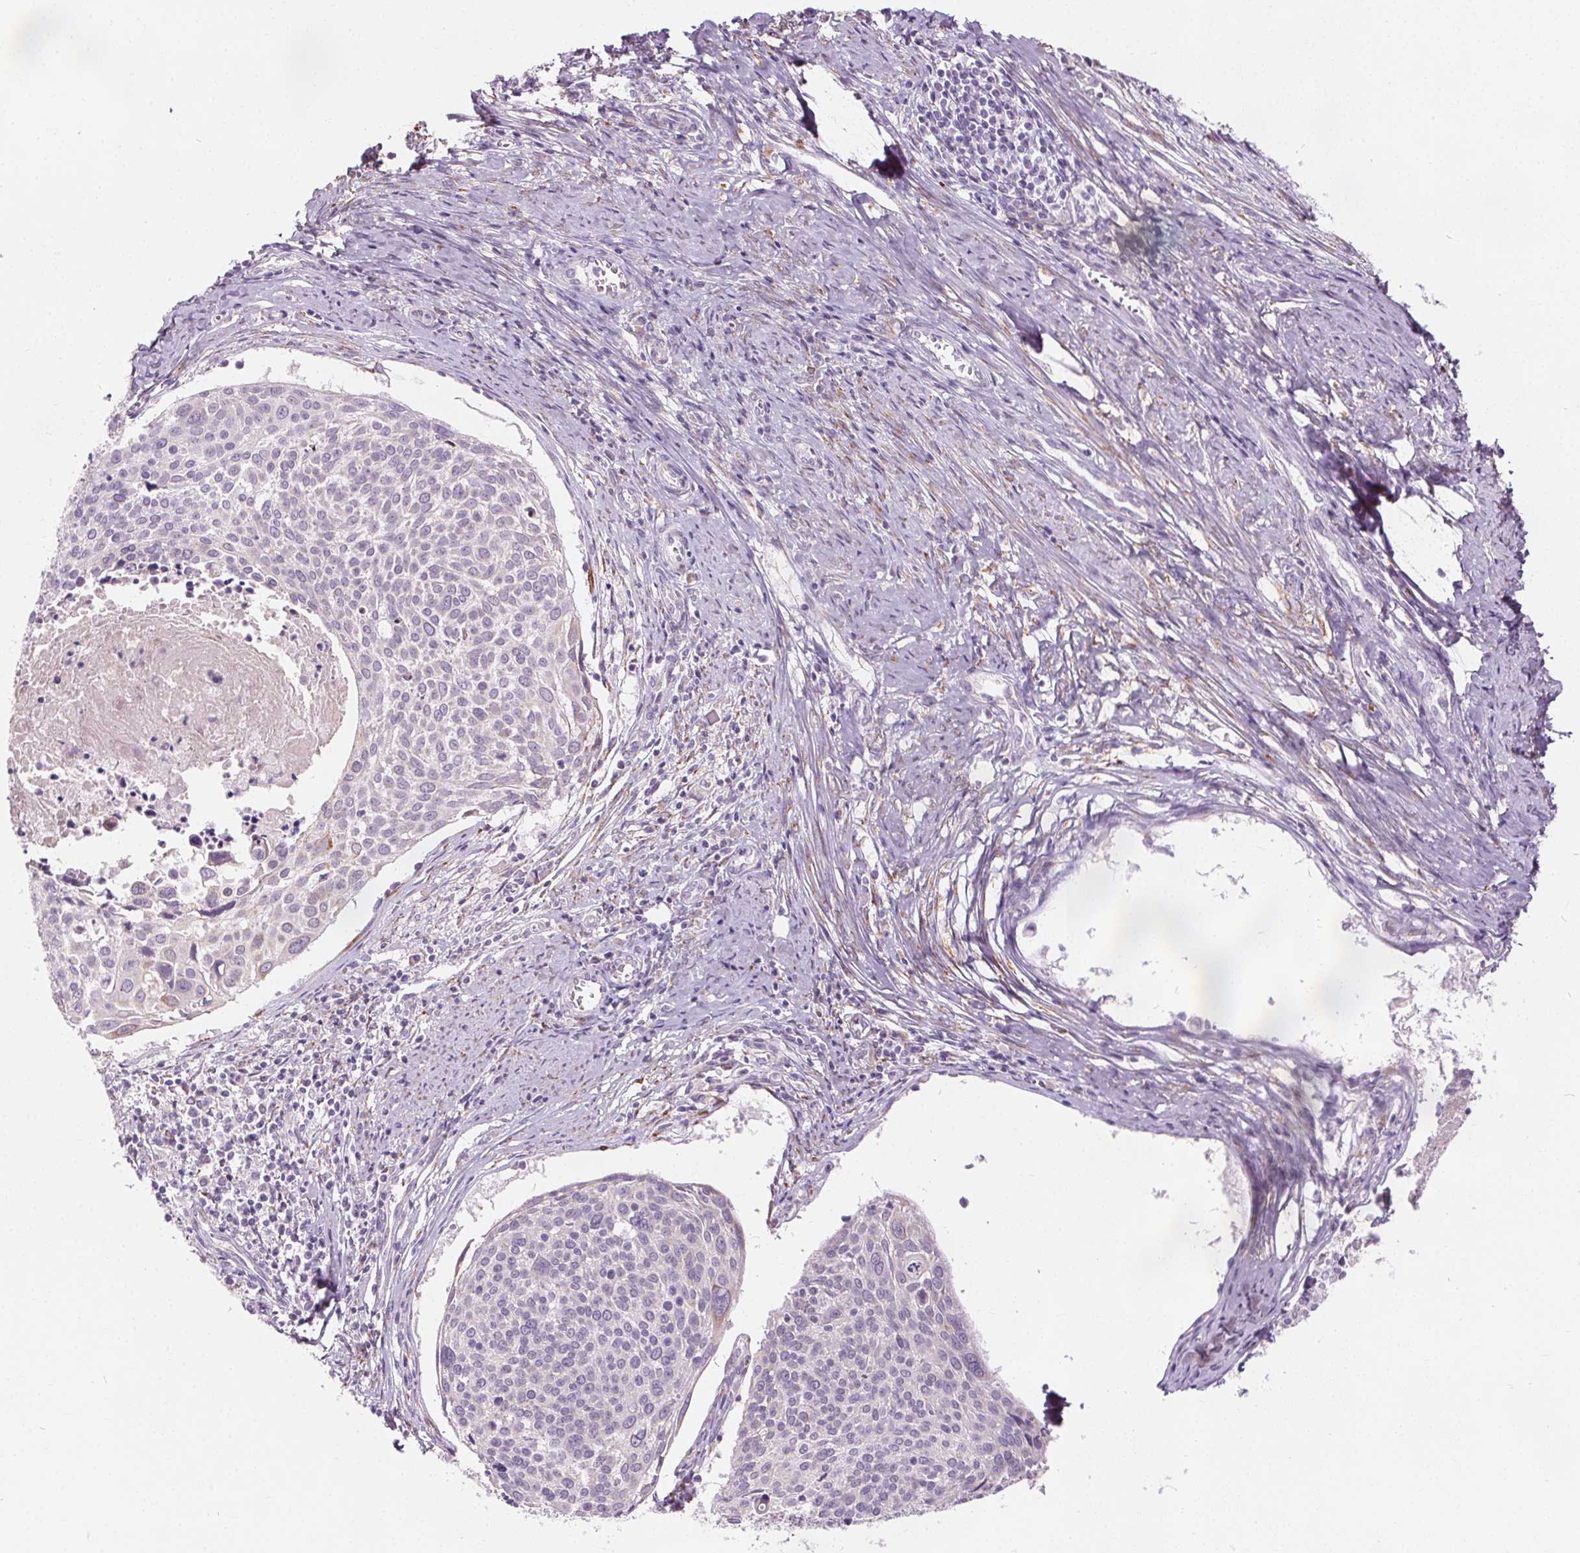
{"staining": {"intensity": "negative", "quantity": "none", "location": "none"}, "tissue": "cervical cancer", "cell_type": "Tumor cells", "image_type": "cancer", "snomed": [{"axis": "morphology", "description": "Squamous cell carcinoma, NOS"}, {"axis": "topography", "description": "Cervix"}], "caption": "Immunohistochemistry of human cervical cancer (squamous cell carcinoma) shows no positivity in tumor cells.", "gene": "ACOX2", "patient": {"sex": "female", "age": 39}}